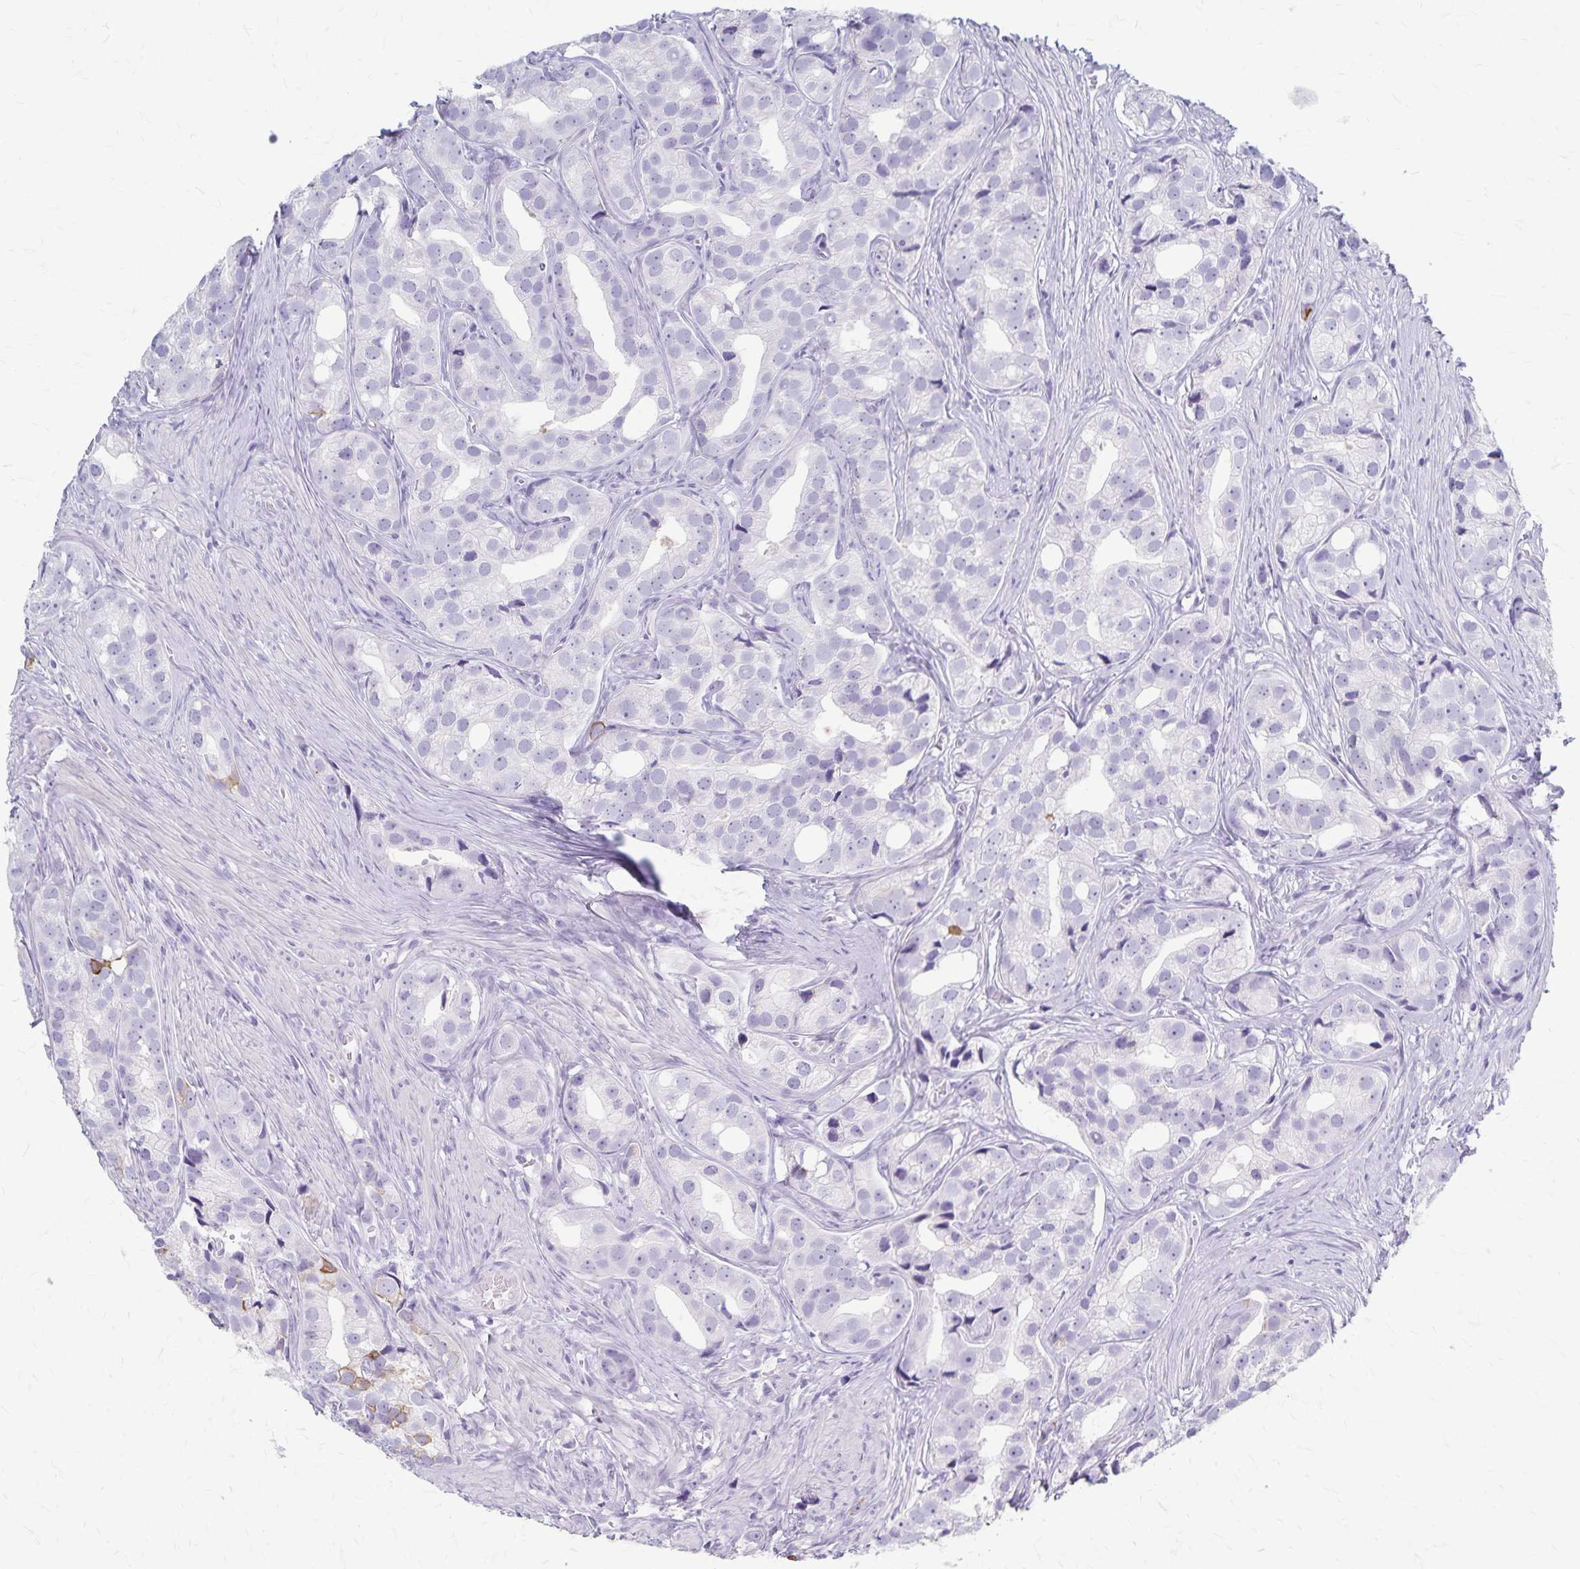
{"staining": {"intensity": "negative", "quantity": "none", "location": "none"}, "tissue": "prostate cancer", "cell_type": "Tumor cells", "image_type": "cancer", "snomed": [{"axis": "morphology", "description": "Adenocarcinoma, High grade"}, {"axis": "topography", "description": "Prostate"}], "caption": "There is no significant staining in tumor cells of prostate cancer (adenocarcinoma (high-grade)).", "gene": "GPBAR1", "patient": {"sex": "male", "age": 75}}